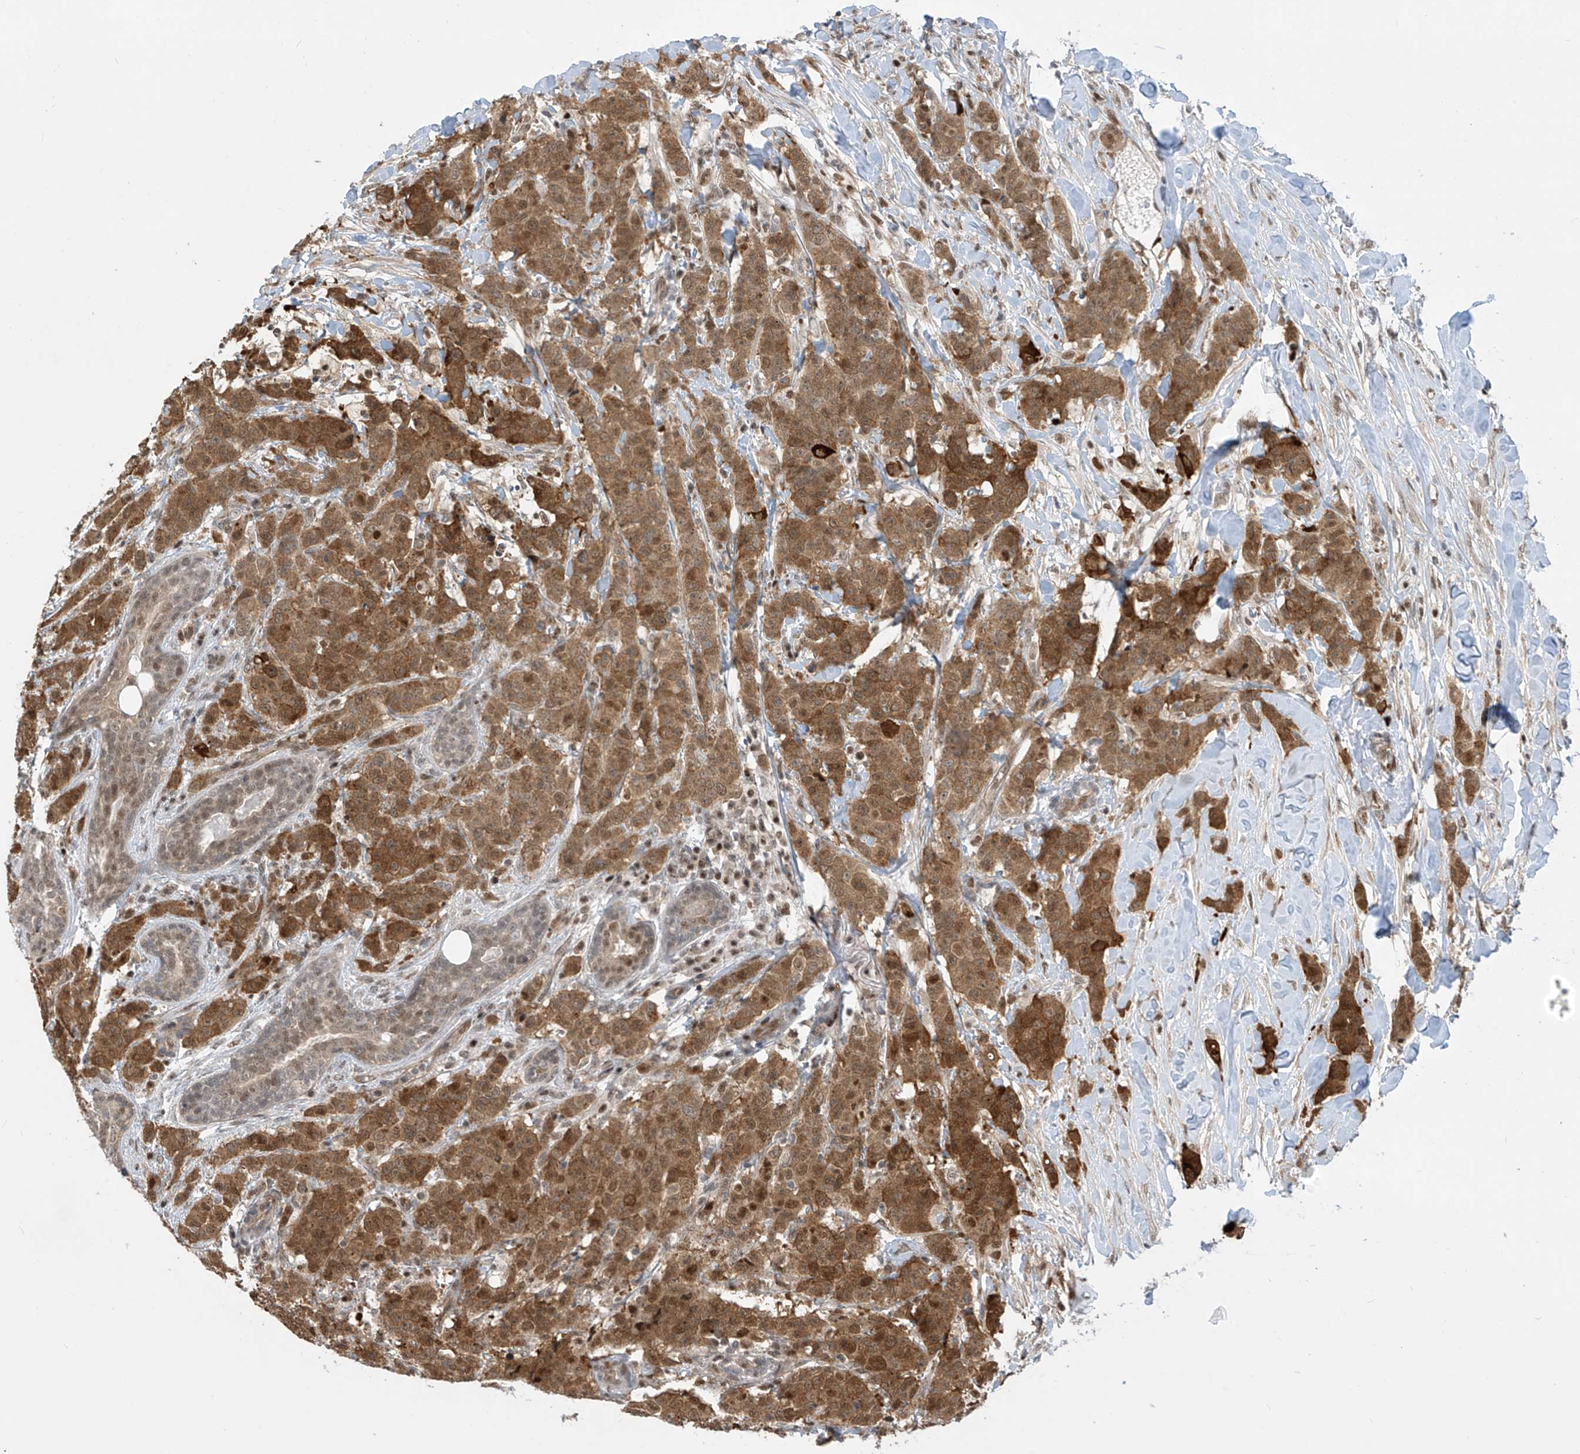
{"staining": {"intensity": "moderate", "quantity": ">75%", "location": "cytoplasmic/membranous,nuclear"}, "tissue": "breast cancer", "cell_type": "Tumor cells", "image_type": "cancer", "snomed": [{"axis": "morphology", "description": "Duct carcinoma"}, {"axis": "topography", "description": "Breast"}], "caption": "About >75% of tumor cells in human breast cancer display moderate cytoplasmic/membranous and nuclear protein staining as visualized by brown immunohistochemical staining.", "gene": "LAGE3", "patient": {"sex": "female", "age": 40}}